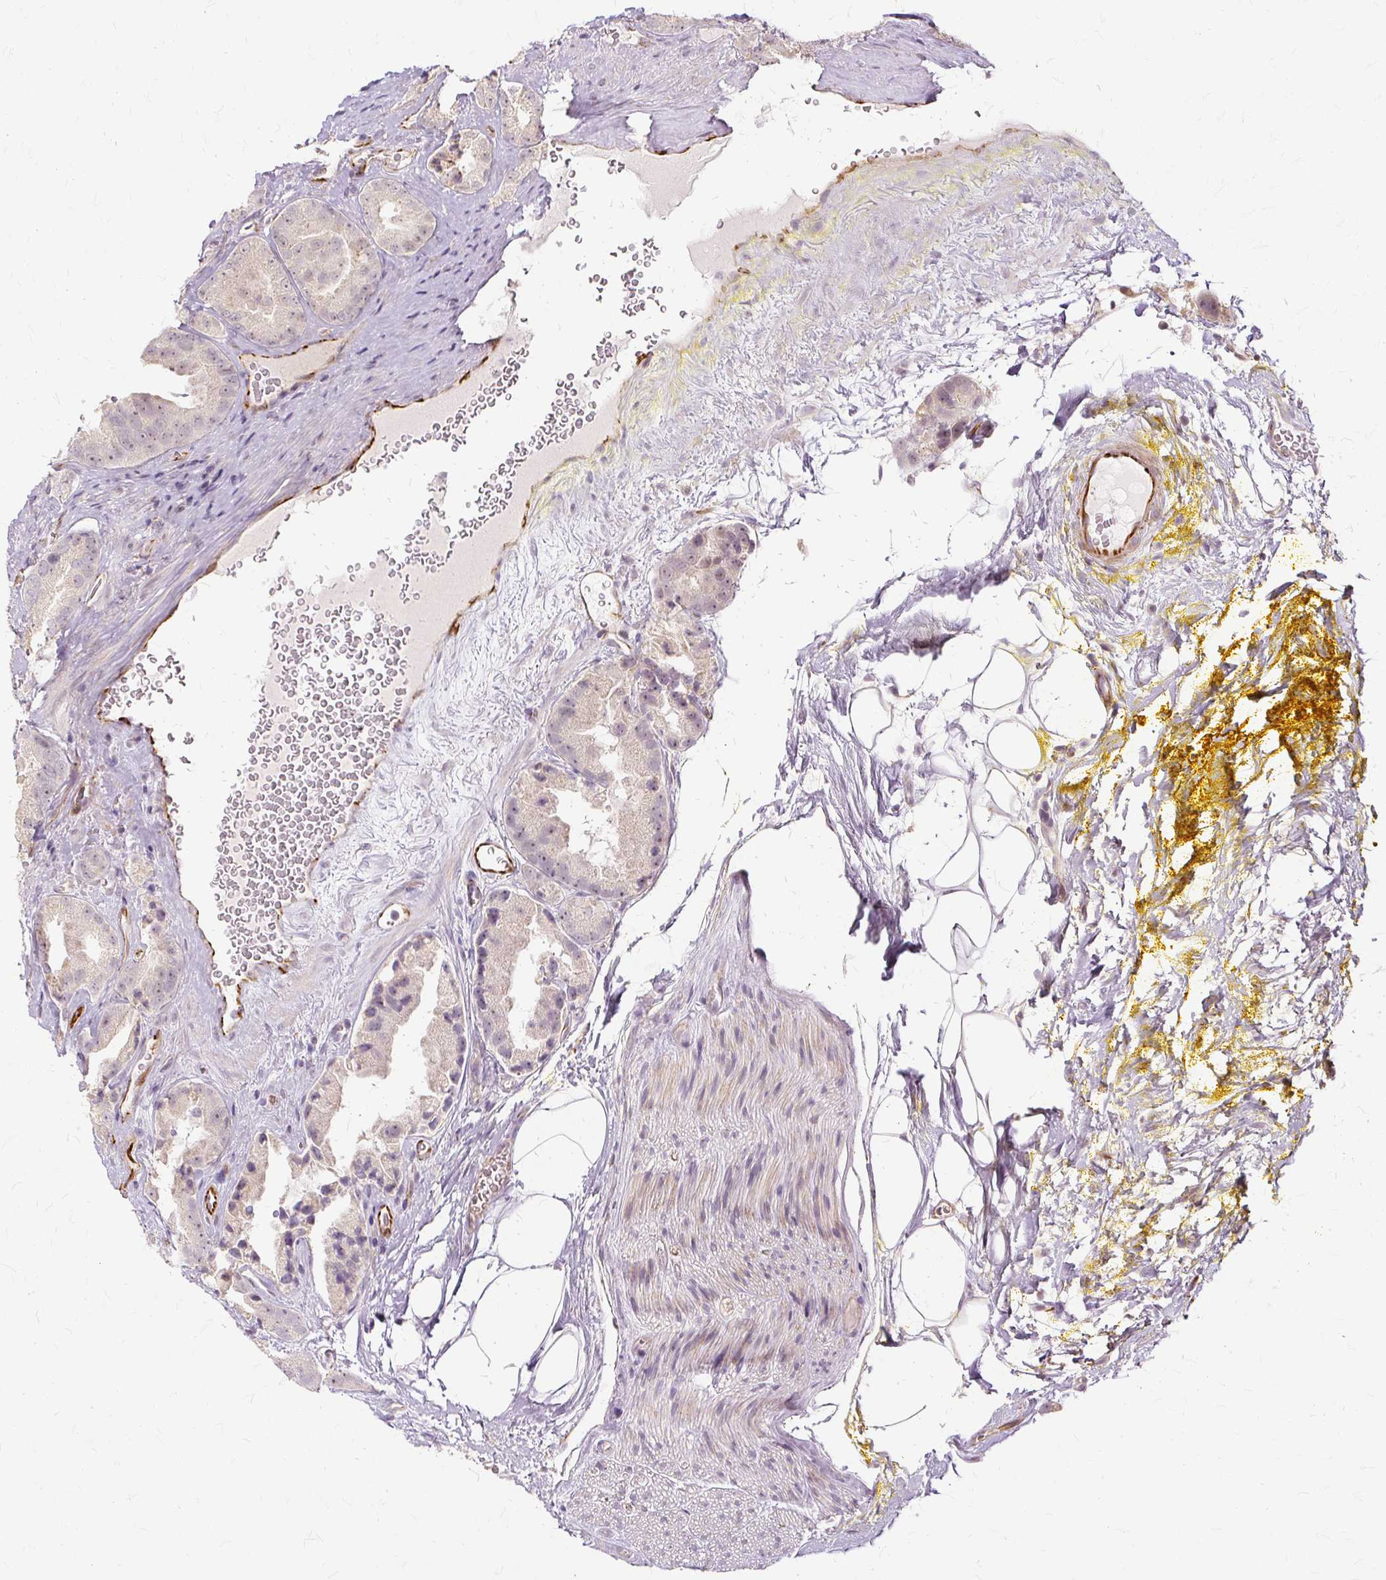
{"staining": {"intensity": "negative", "quantity": "none", "location": "none"}, "tissue": "prostate cancer", "cell_type": "Tumor cells", "image_type": "cancer", "snomed": [{"axis": "morphology", "description": "Adenocarcinoma, High grade"}, {"axis": "topography", "description": "Prostate"}], "caption": "This is an IHC micrograph of prostate cancer. There is no staining in tumor cells.", "gene": "MMACHC", "patient": {"sex": "male", "age": 63}}